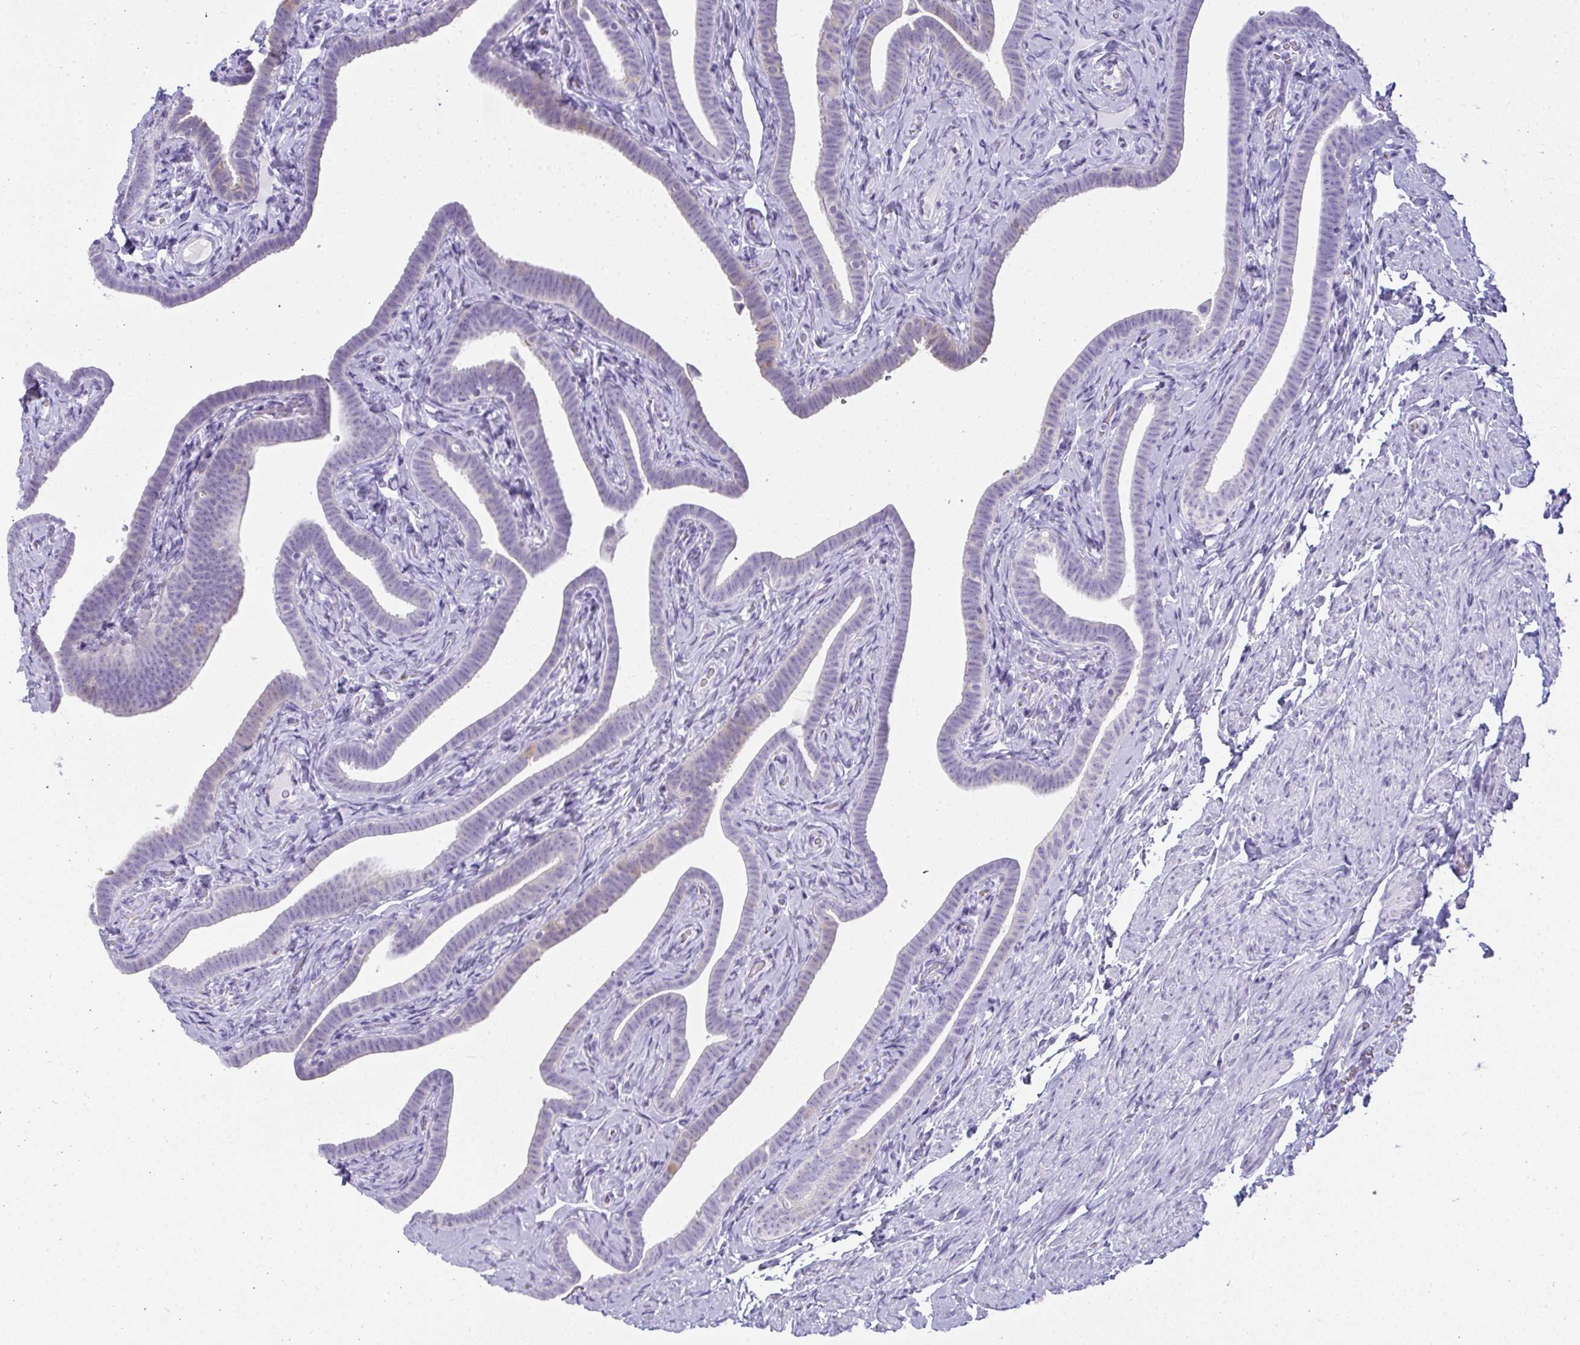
{"staining": {"intensity": "negative", "quantity": "none", "location": "none"}, "tissue": "fallopian tube", "cell_type": "Glandular cells", "image_type": "normal", "snomed": [{"axis": "morphology", "description": "Normal tissue, NOS"}, {"axis": "topography", "description": "Fallopian tube"}], "caption": "Immunohistochemistry (IHC) of normal human fallopian tube shows no expression in glandular cells.", "gene": "GSDMB", "patient": {"sex": "female", "age": 69}}